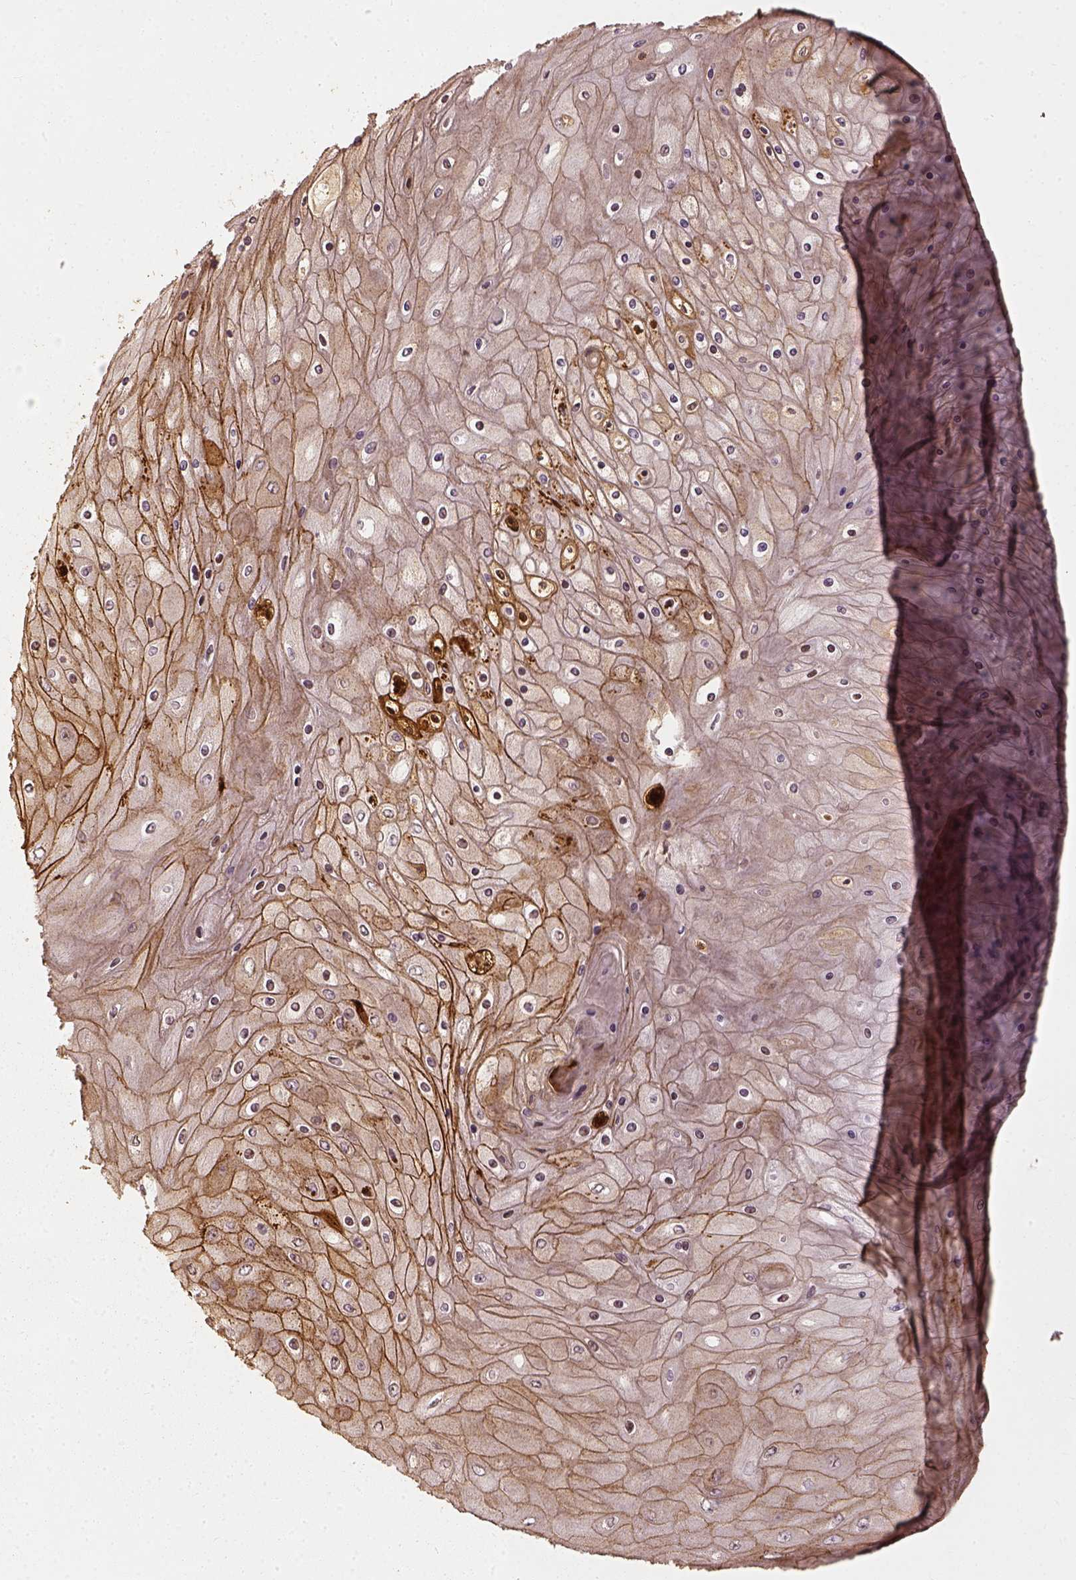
{"staining": {"intensity": "moderate", "quantity": "25%-75%", "location": "cytoplasmic/membranous"}, "tissue": "skin cancer", "cell_type": "Tumor cells", "image_type": "cancer", "snomed": [{"axis": "morphology", "description": "Squamous cell carcinoma, NOS"}, {"axis": "topography", "description": "Skin"}], "caption": "A brown stain labels moderate cytoplasmic/membranous positivity of a protein in skin cancer tumor cells.", "gene": "VEGFA", "patient": {"sex": "male", "age": 62}}